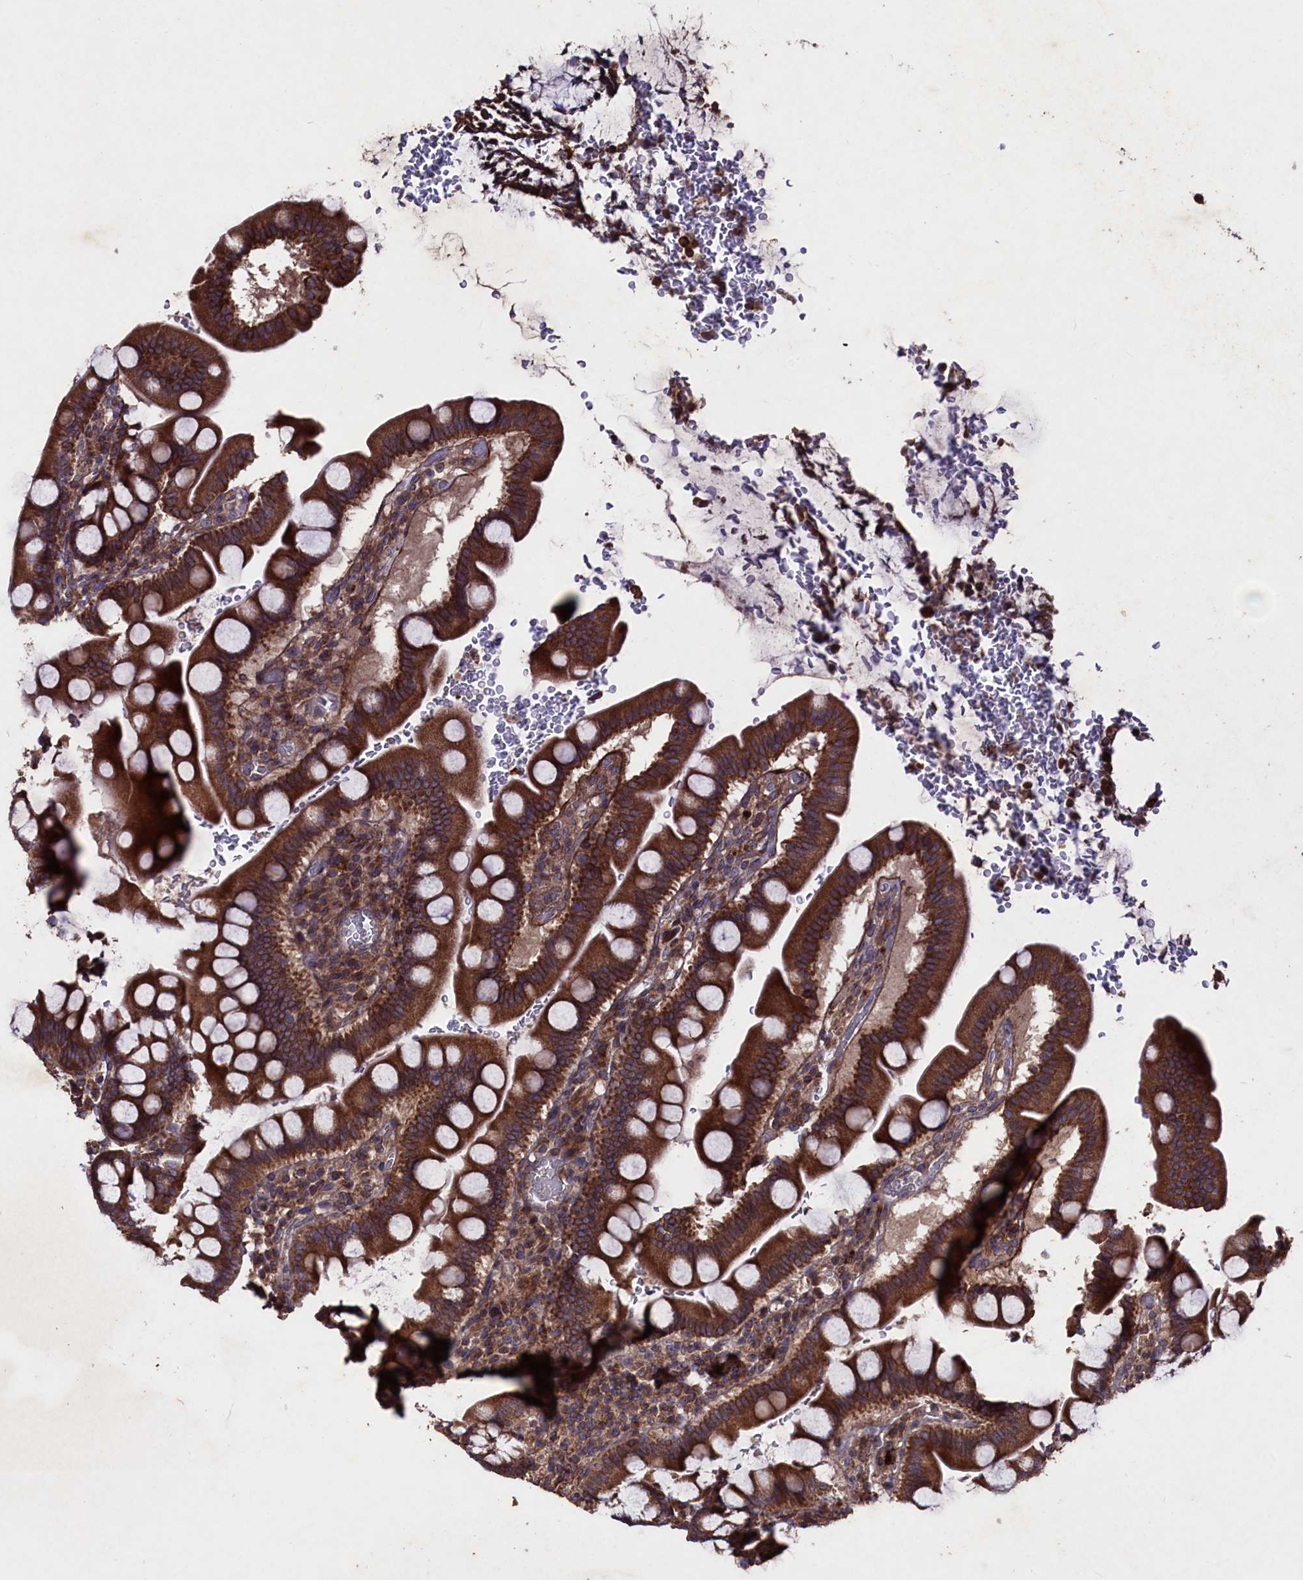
{"staining": {"intensity": "strong", "quantity": ">75%", "location": "cytoplasmic/membranous"}, "tissue": "small intestine", "cell_type": "Glandular cells", "image_type": "normal", "snomed": [{"axis": "morphology", "description": "Normal tissue, NOS"}, {"axis": "topography", "description": "Stomach, upper"}, {"axis": "topography", "description": "Stomach, lower"}, {"axis": "topography", "description": "Small intestine"}], "caption": "Protein analysis of normal small intestine demonstrates strong cytoplasmic/membranous positivity in about >75% of glandular cells. (DAB (3,3'-diaminobenzidine) IHC with brightfield microscopy, high magnification).", "gene": "MYO1H", "patient": {"sex": "male", "age": 68}}